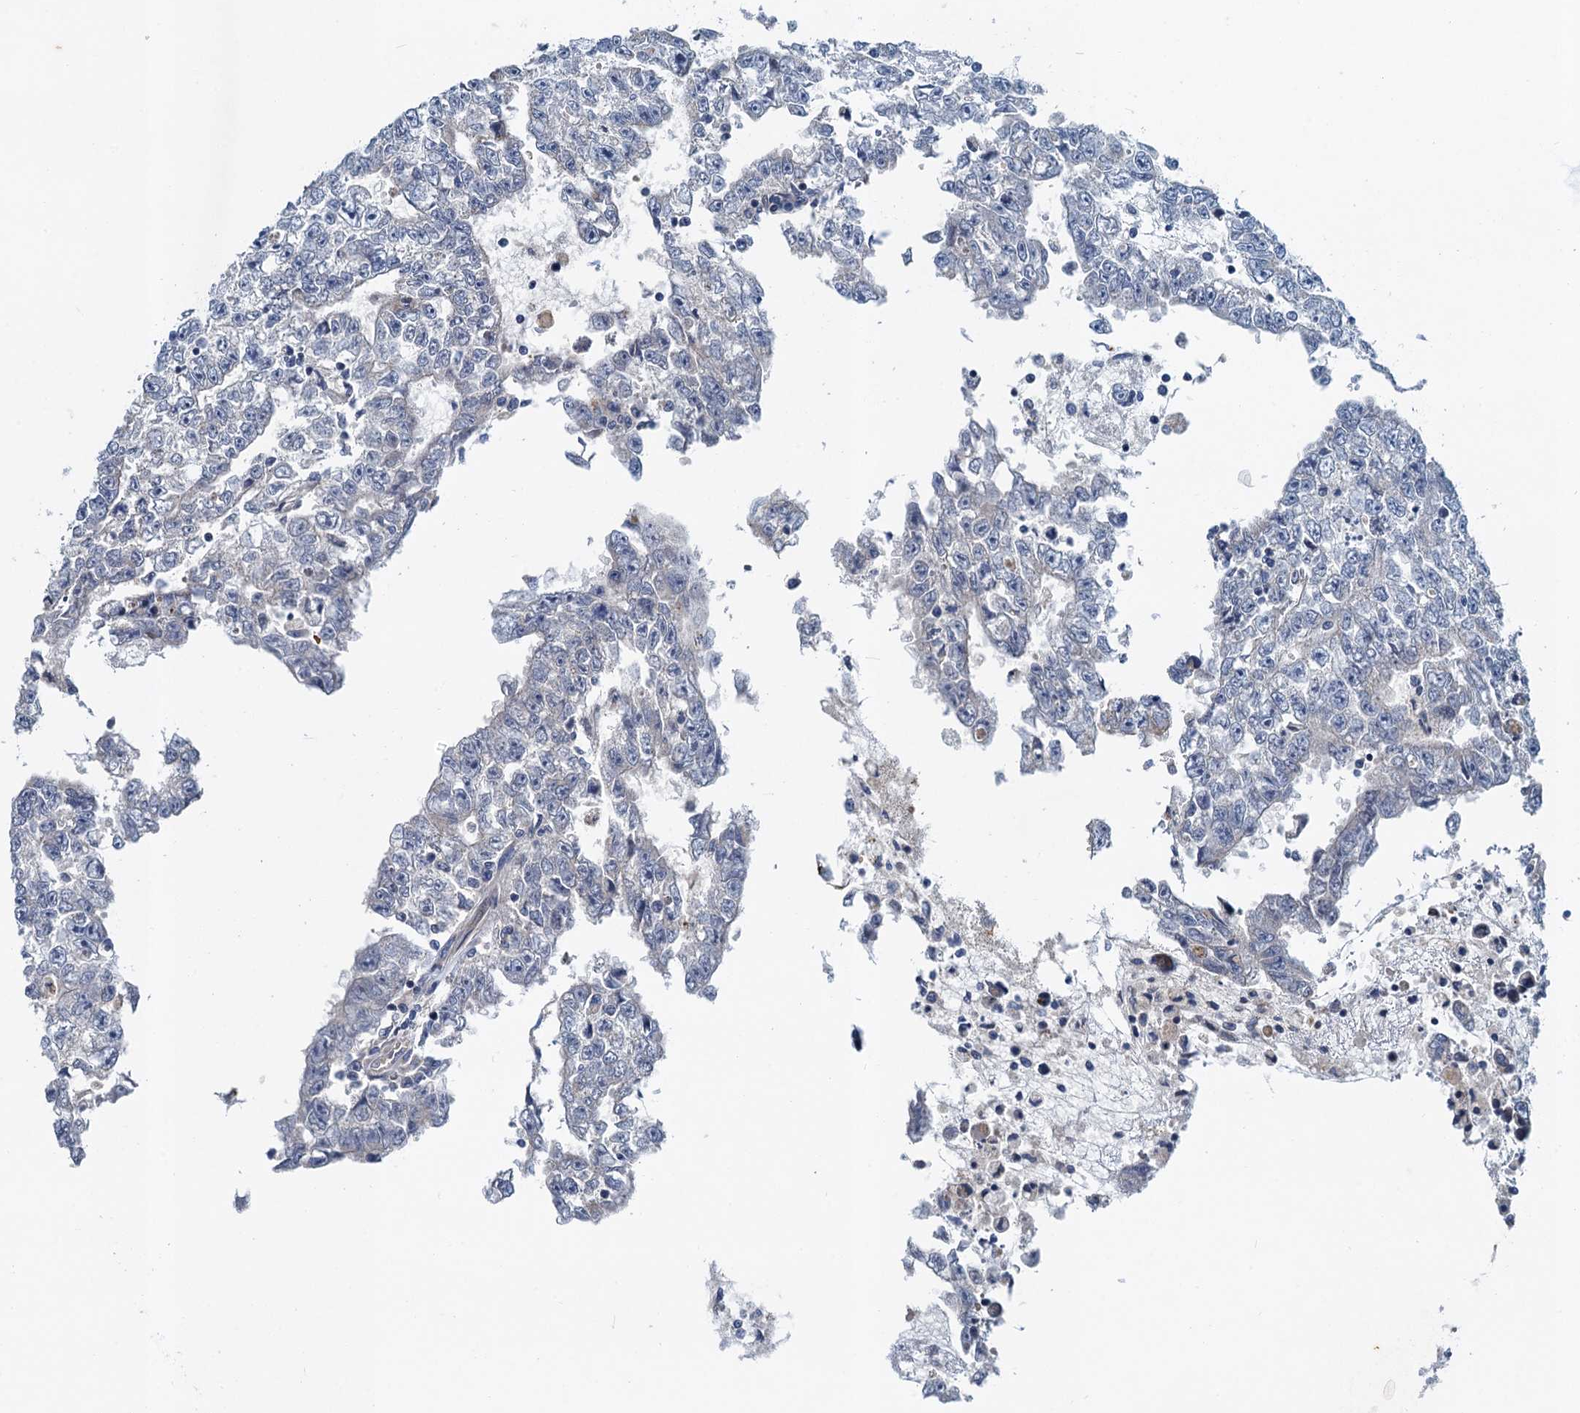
{"staining": {"intensity": "negative", "quantity": "none", "location": "none"}, "tissue": "testis cancer", "cell_type": "Tumor cells", "image_type": "cancer", "snomed": [{"axis": "morphology", "description": "Carcinoma, Embryonal, NOS"}, {"axis": "topography", "description": "Testis"}], "caption": "Protein analysis of testis cancer (embryonal carcinoma) demonstrates no significant staining in tumor cells.", "gene": "NBEA", "patient": {"sex": "male", "age": 25}}